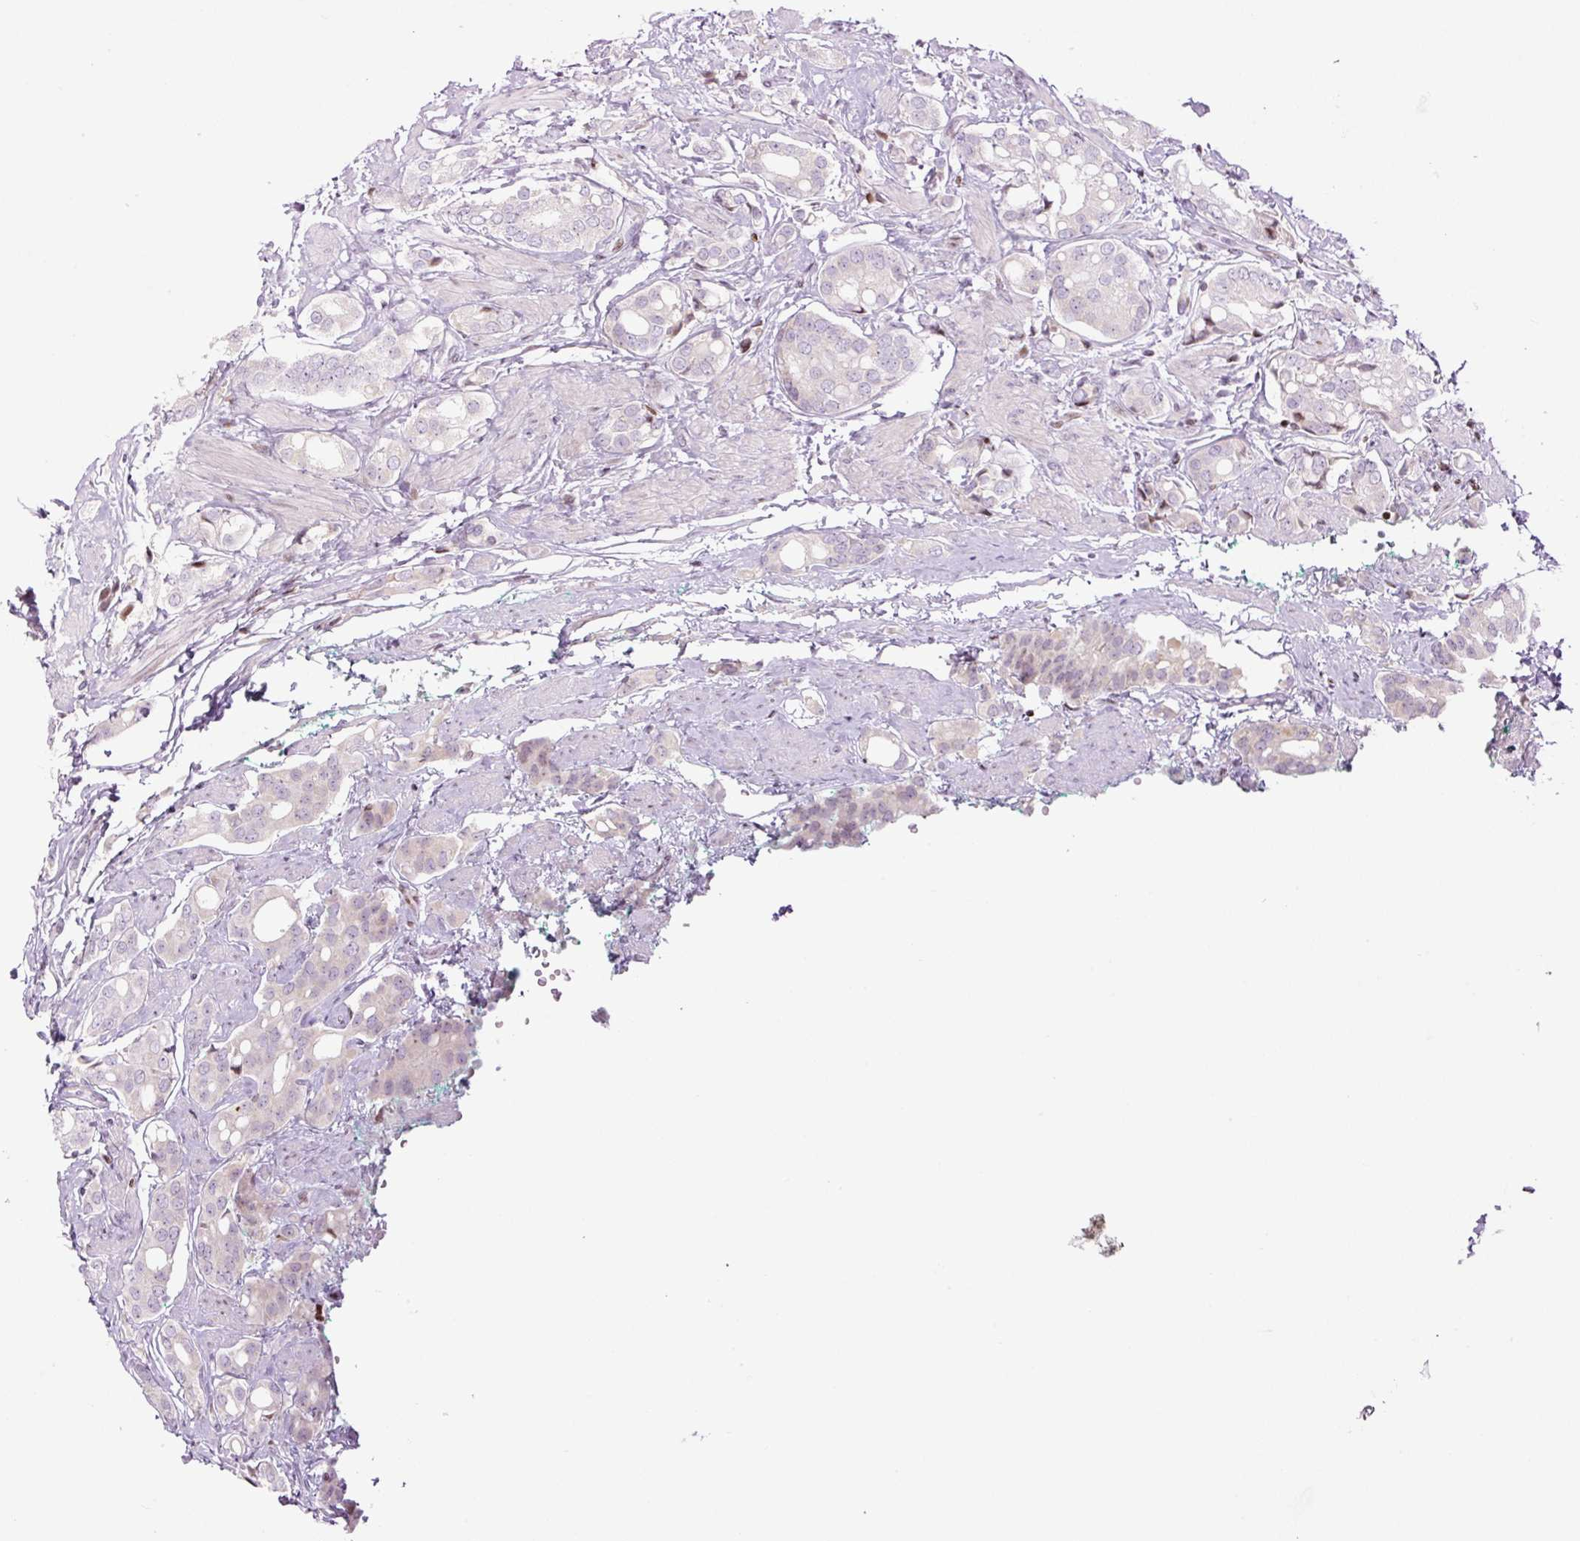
{"staining": {"intensity": "weak", "quantity": "<25%", "location": "cytoplasmic/membranous"}, "tissue": "prostate cancer", "cell_type": "Tumor cells", "image_type": "cancer", "snomed": [{"axis": "morphology", "description": "Adenocarcinoma, High grade"}, {"axis": "topography", "description": "Prostate"}], "caption": "The IHC image has no significant expression in tumor cells of prostate cancer tissue.", "gene": "TMEM177", "patient": {"sex": "male", "age": 71}}